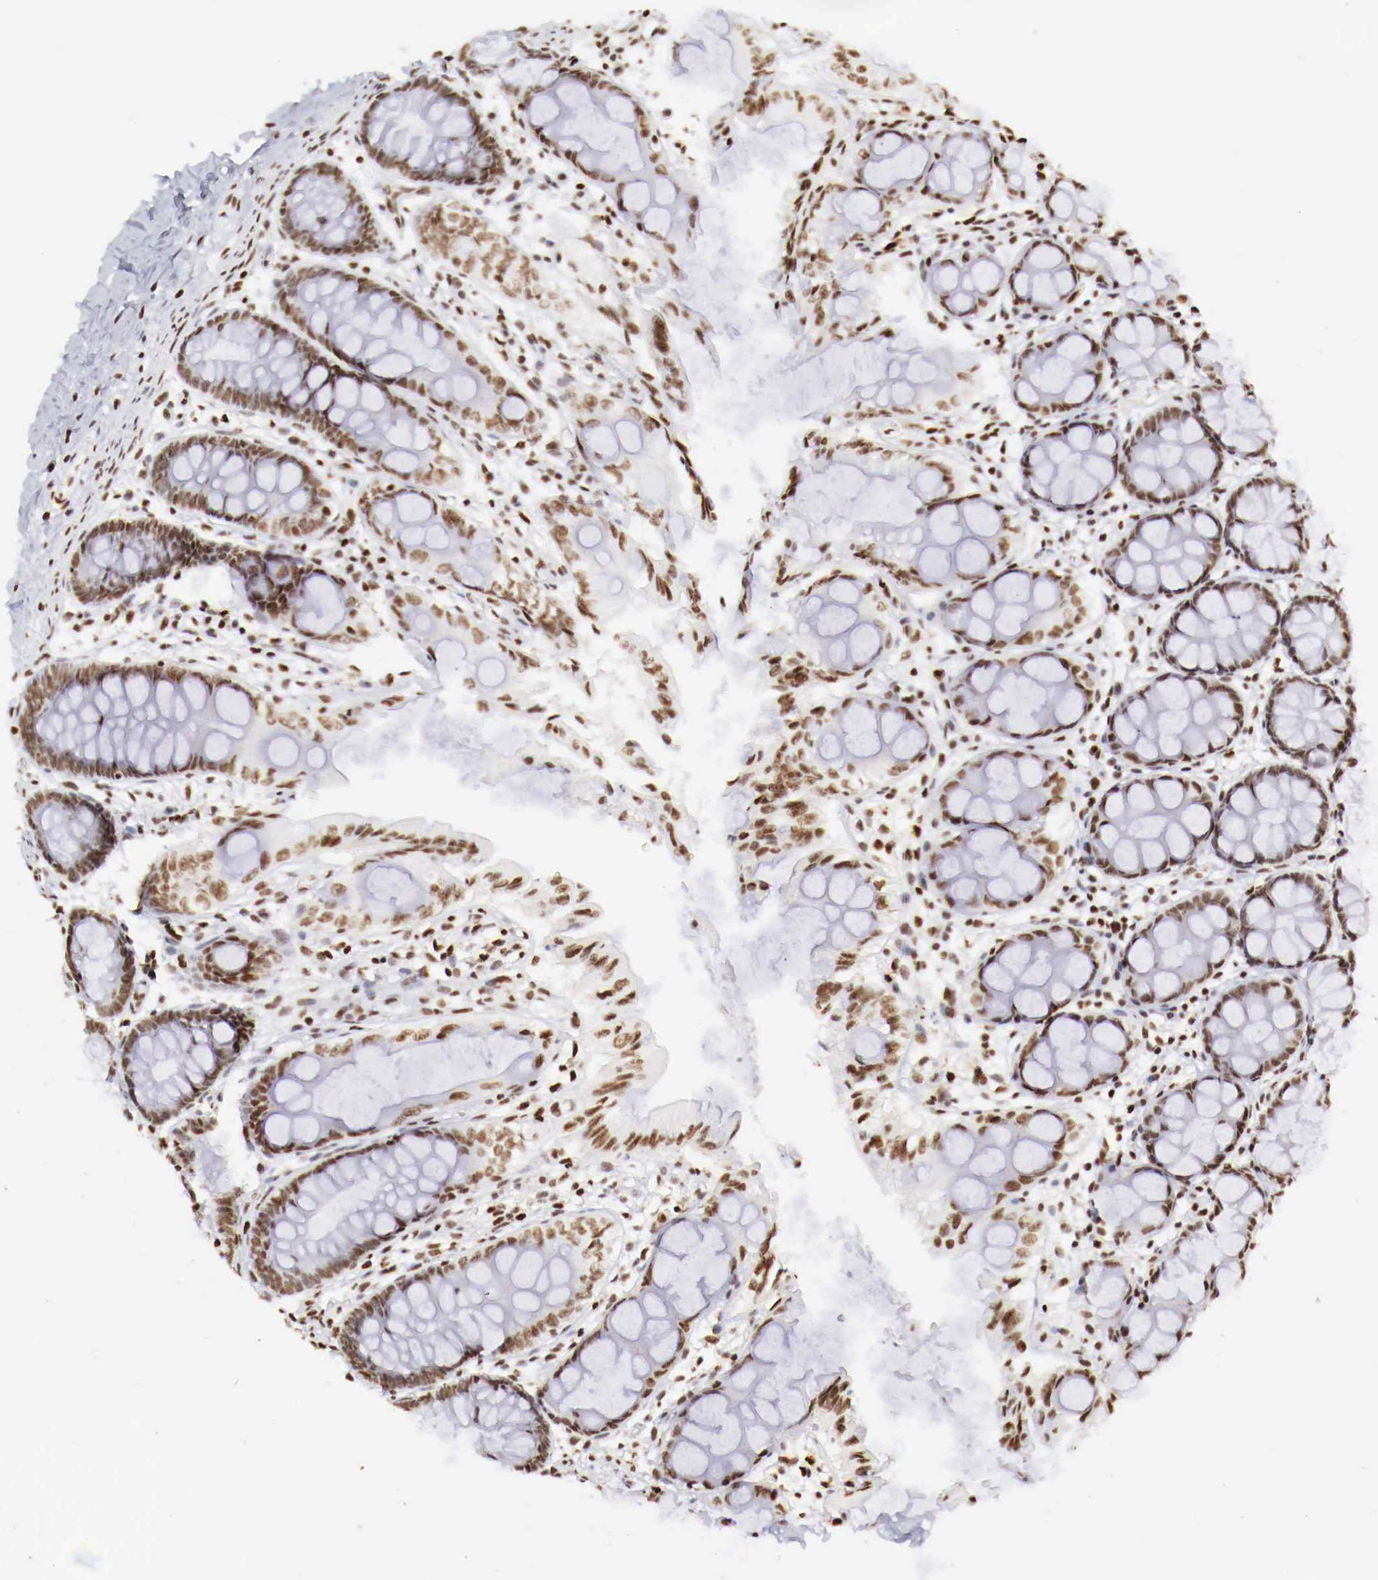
{"staining": {"intensity": "moderate", "quantity": ">75%", "location": "nuclear"}, "tissue": "colon", "cell_type": "Endothelial cells", "image_type": "normal", "snomed": [{"axis": "morphology", "description": "Normal tissue, NOS"}, {"axis": "topography", "description": "Colon"}], "caption": "Benign colon was stained to show a protein in brown. There is medium levels of moderate nuclear positivity in approximately >75% of endothelial cells. Nuclei are stained in blue.", "gene": "MAX", "patient": {"sex": "male", "age": 54}}